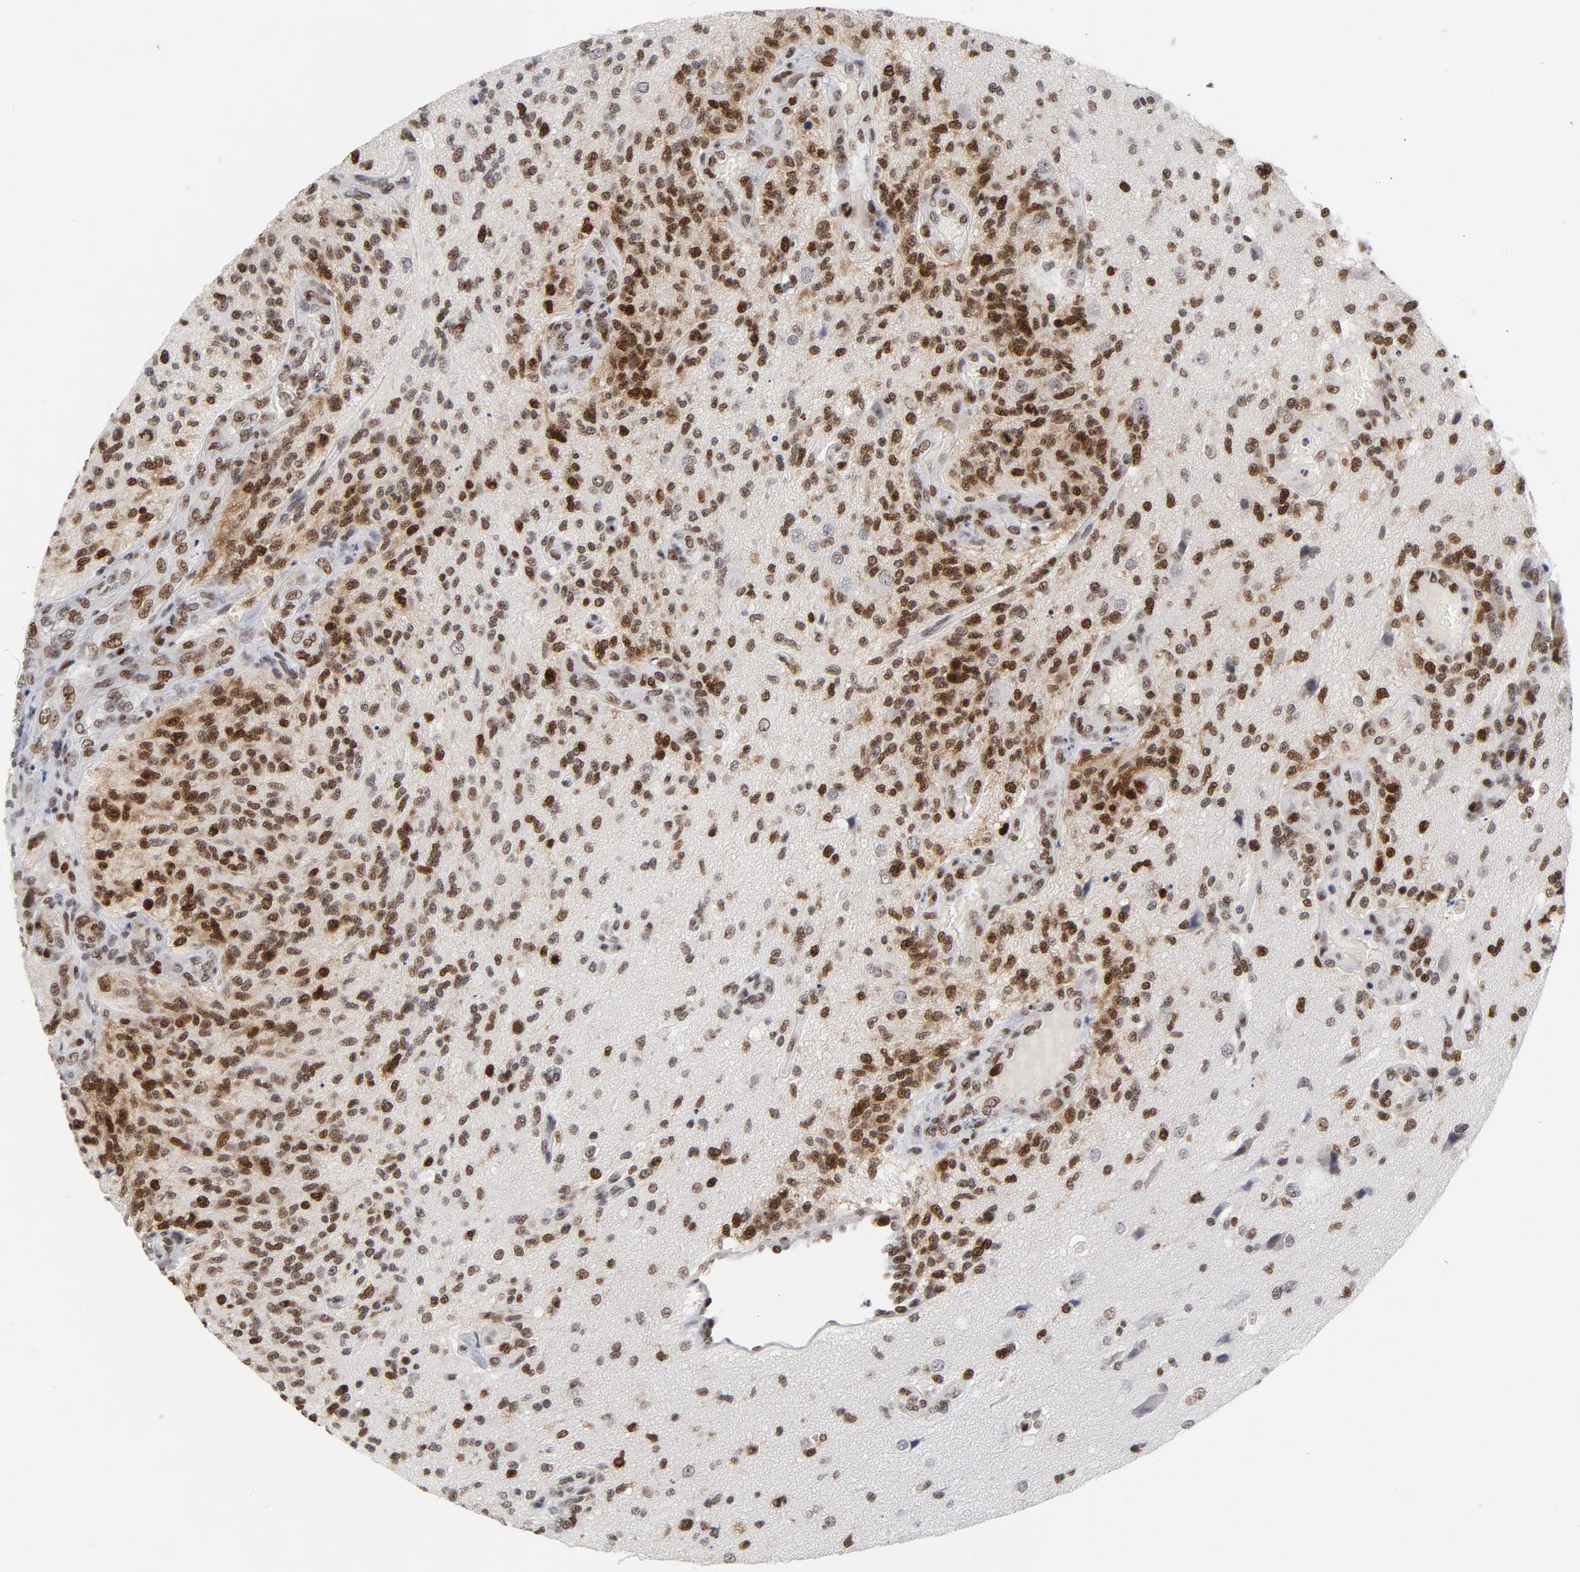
{"staining": {"intensity": "moderate", "quantity": "25%-75%", "location": "nuclear"}, "tissue": "glioma", "cell_type": "Tumor cells", "image_type": "cancer", "snomed": [{"axis": "morphology", "description": "Normal tissue, NOS"}, {"axis": "morphology", "description": "Glioma, malignant, High grade"}, {"axis": "topography", "description": "Cerebral cortex"}], "caption": "Immunohistochemical staining of malignant high-grade glioma displays medium levels of moderate nuclear positivity in about 25%-75% of tumor cells. Nuclei are stained in blue.", "gene": "RFC4", "patient": {"sex": "male", "age": 75}}